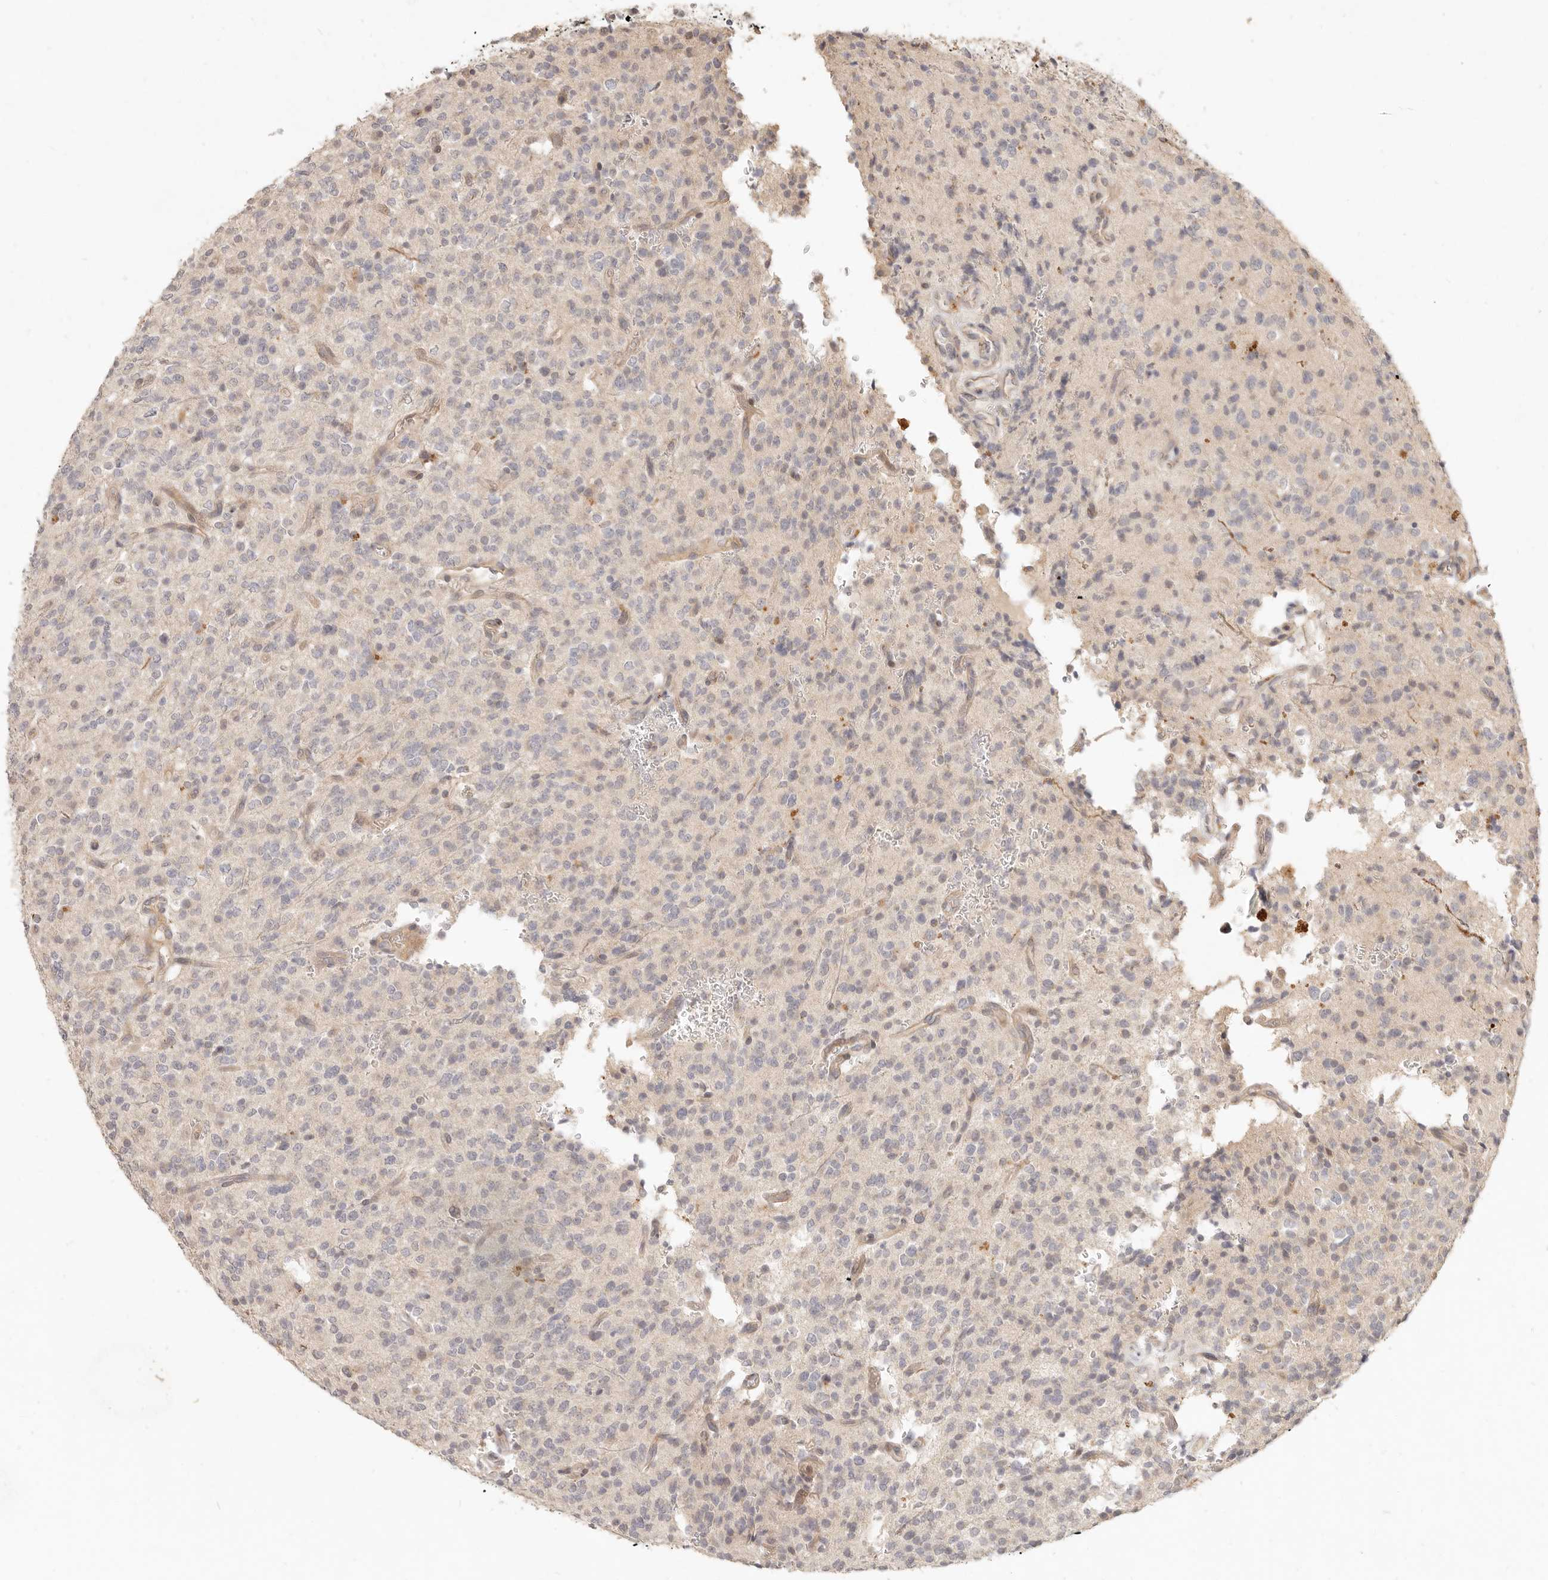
{"staining": {"intensity": "negative", "quantity": "none", "location": "none"}, "tissue": "glioma", "cell_type": "Tumor cells", "image_type": "cancer", "snomed": [{"axis": "morphology", "description": "Glioma, malignant, High grade"}, {"axis": "topography", "description": "Brain"}], "caption": "Glioma was stained to show a protein in brown. There is no significant expression in tumor cells.", "gene": "UBXN11", "patient": {"sex": "male", "age": 34}}